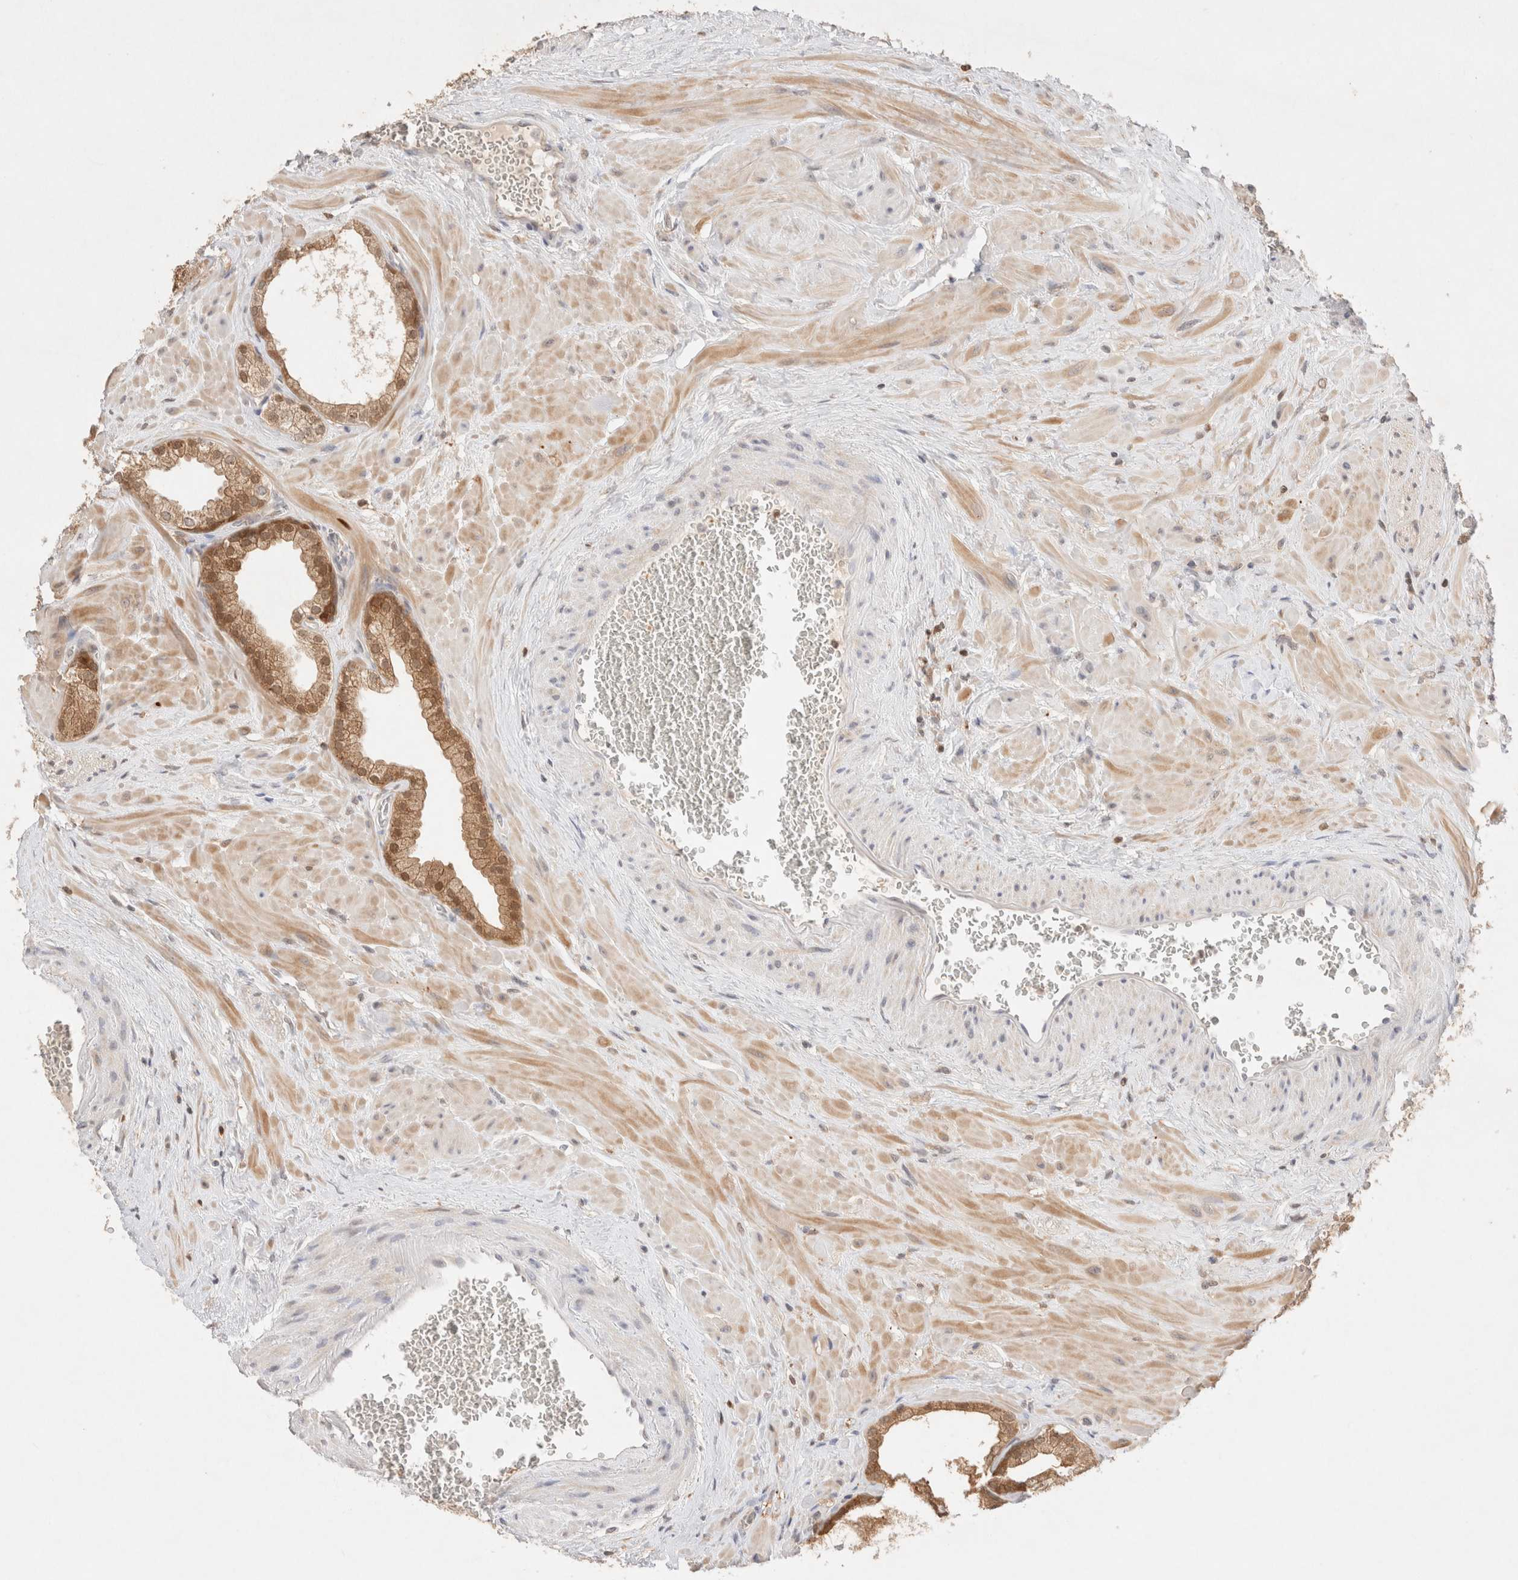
{"staining": {"intensity": "moderate", "quantity": ">75%", "location": "cytoplasmic/membranous,nuclear"}, "tissue": "prostate", "cell_type": "Glandular cells", "image_type": "normal", "snomed": [{"axis": "morphology", "description": "Normal tissue, NOS"}, {"axis": "morphology", "description": "Urothelial carcinoma, Low grade"}, {"axis": "topography", "description": "Urinary bladder"}, {"axis": "topography", "description": "Prostate"}], "caption": "DAB (3,3'-diaminobenzidine) immunohistochemical staining of normal human prostate displays moderate cytoplasmic/membranous,nuclear protein staining in about >75% of glandular cells. Nuclei are stained in blue.", "gene": "STARD10", "patient": {"sex": "male", "age": 60}}